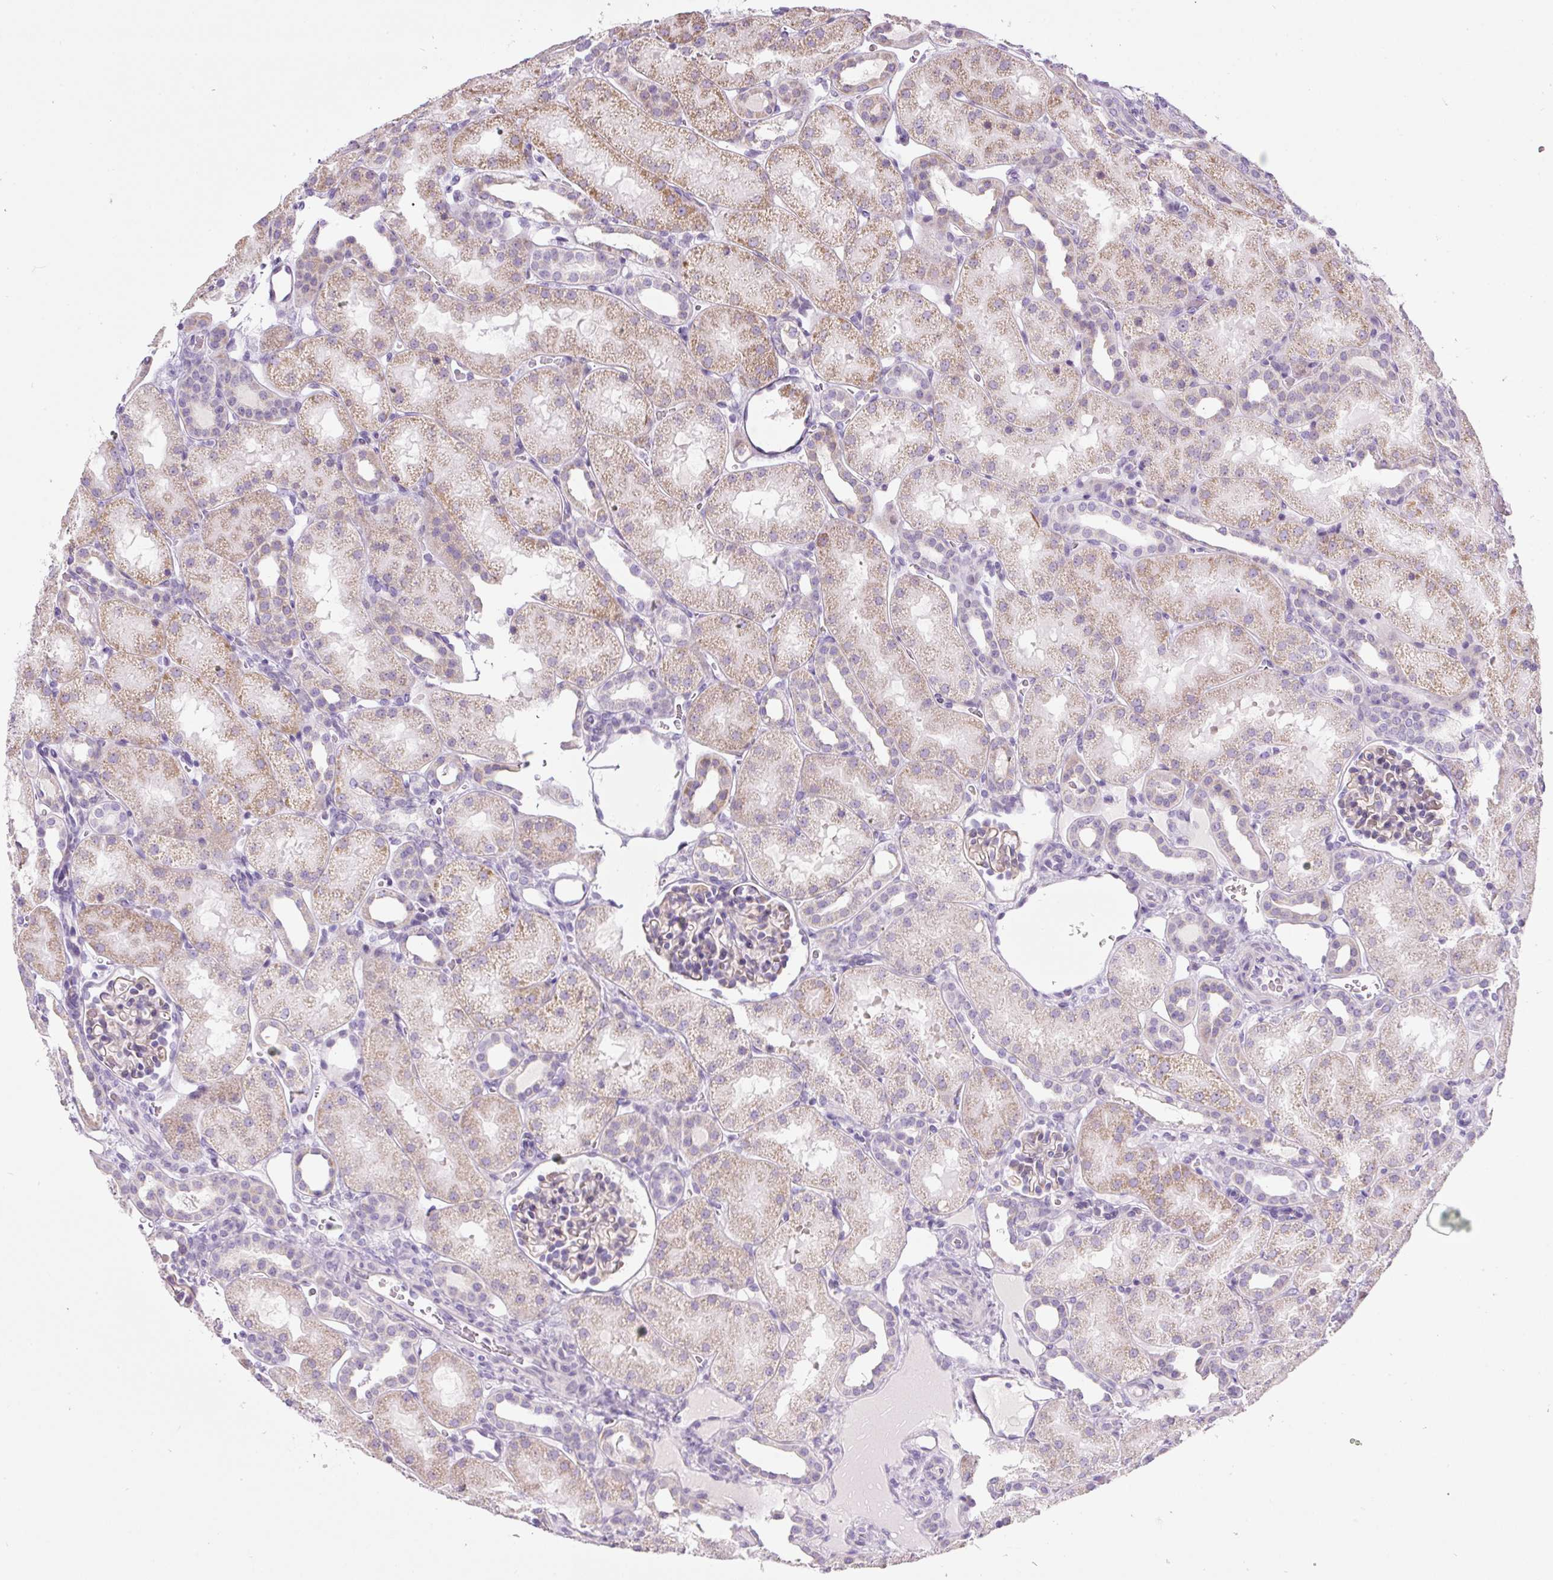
{"staining": {"intensity": "negative", "quantity": "none", "location": "none"}, "tissue": "kidney", "cell_type": "Cells in glomeruli", "image_type": "normal", "snomed": [{"axis": "morphology", "description": "Normal tissue, NOS"}, {"axis": "topography", "description": "Kidney"}], "caption": "Immunohistochemical staining of normal human kidney demonstrates no significant positivity in cells in glomeruli. Nuclei are stained in blue.", "gene": "FGFBP3", "patient": {"sex": "male", "age": 2}}